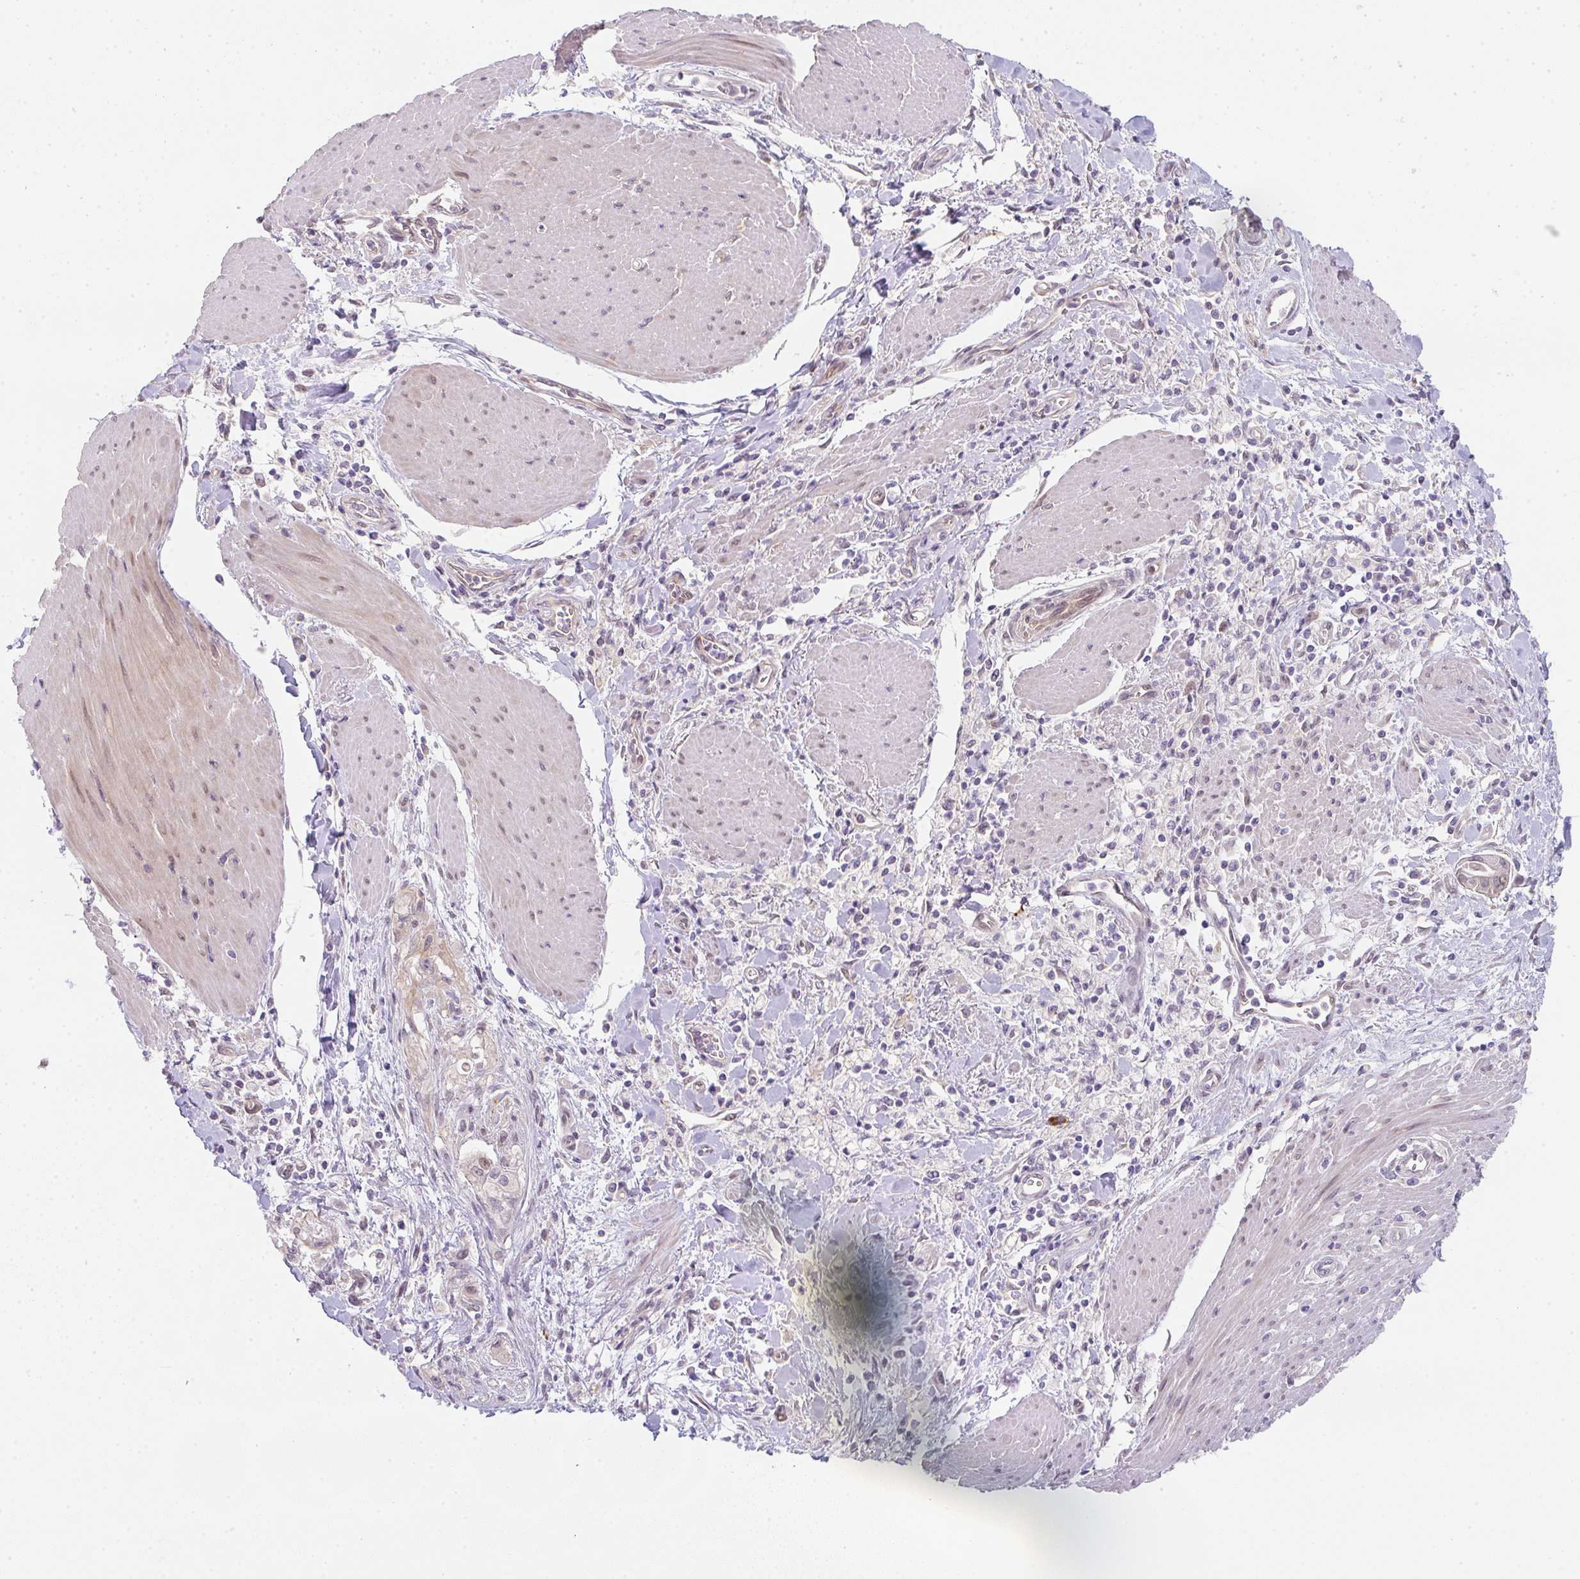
{"staining": {"intensity": "negative", "quantity": "none", "location": "none"}, "tissue": "pancreatic cancer", "cell_type": "Tumor cells", "image_type": "cancer", "snomed": [{"axis": "morphology", "description": "Adenocarcinoma, NOS"}, {"axis": "topography", "description": "Pancreas"}], "caption": "IHC micrograph of pancreatic adenocarcinoma stained for a protein (brown), which demonstrates no positivity in tumor cells. (DAB immunohistochemistry (IHC) visualized using brightfield microscopy, high magnification).", "gene": "TNFRSF10A", "patient": {"sex": "male", "age": 78}}